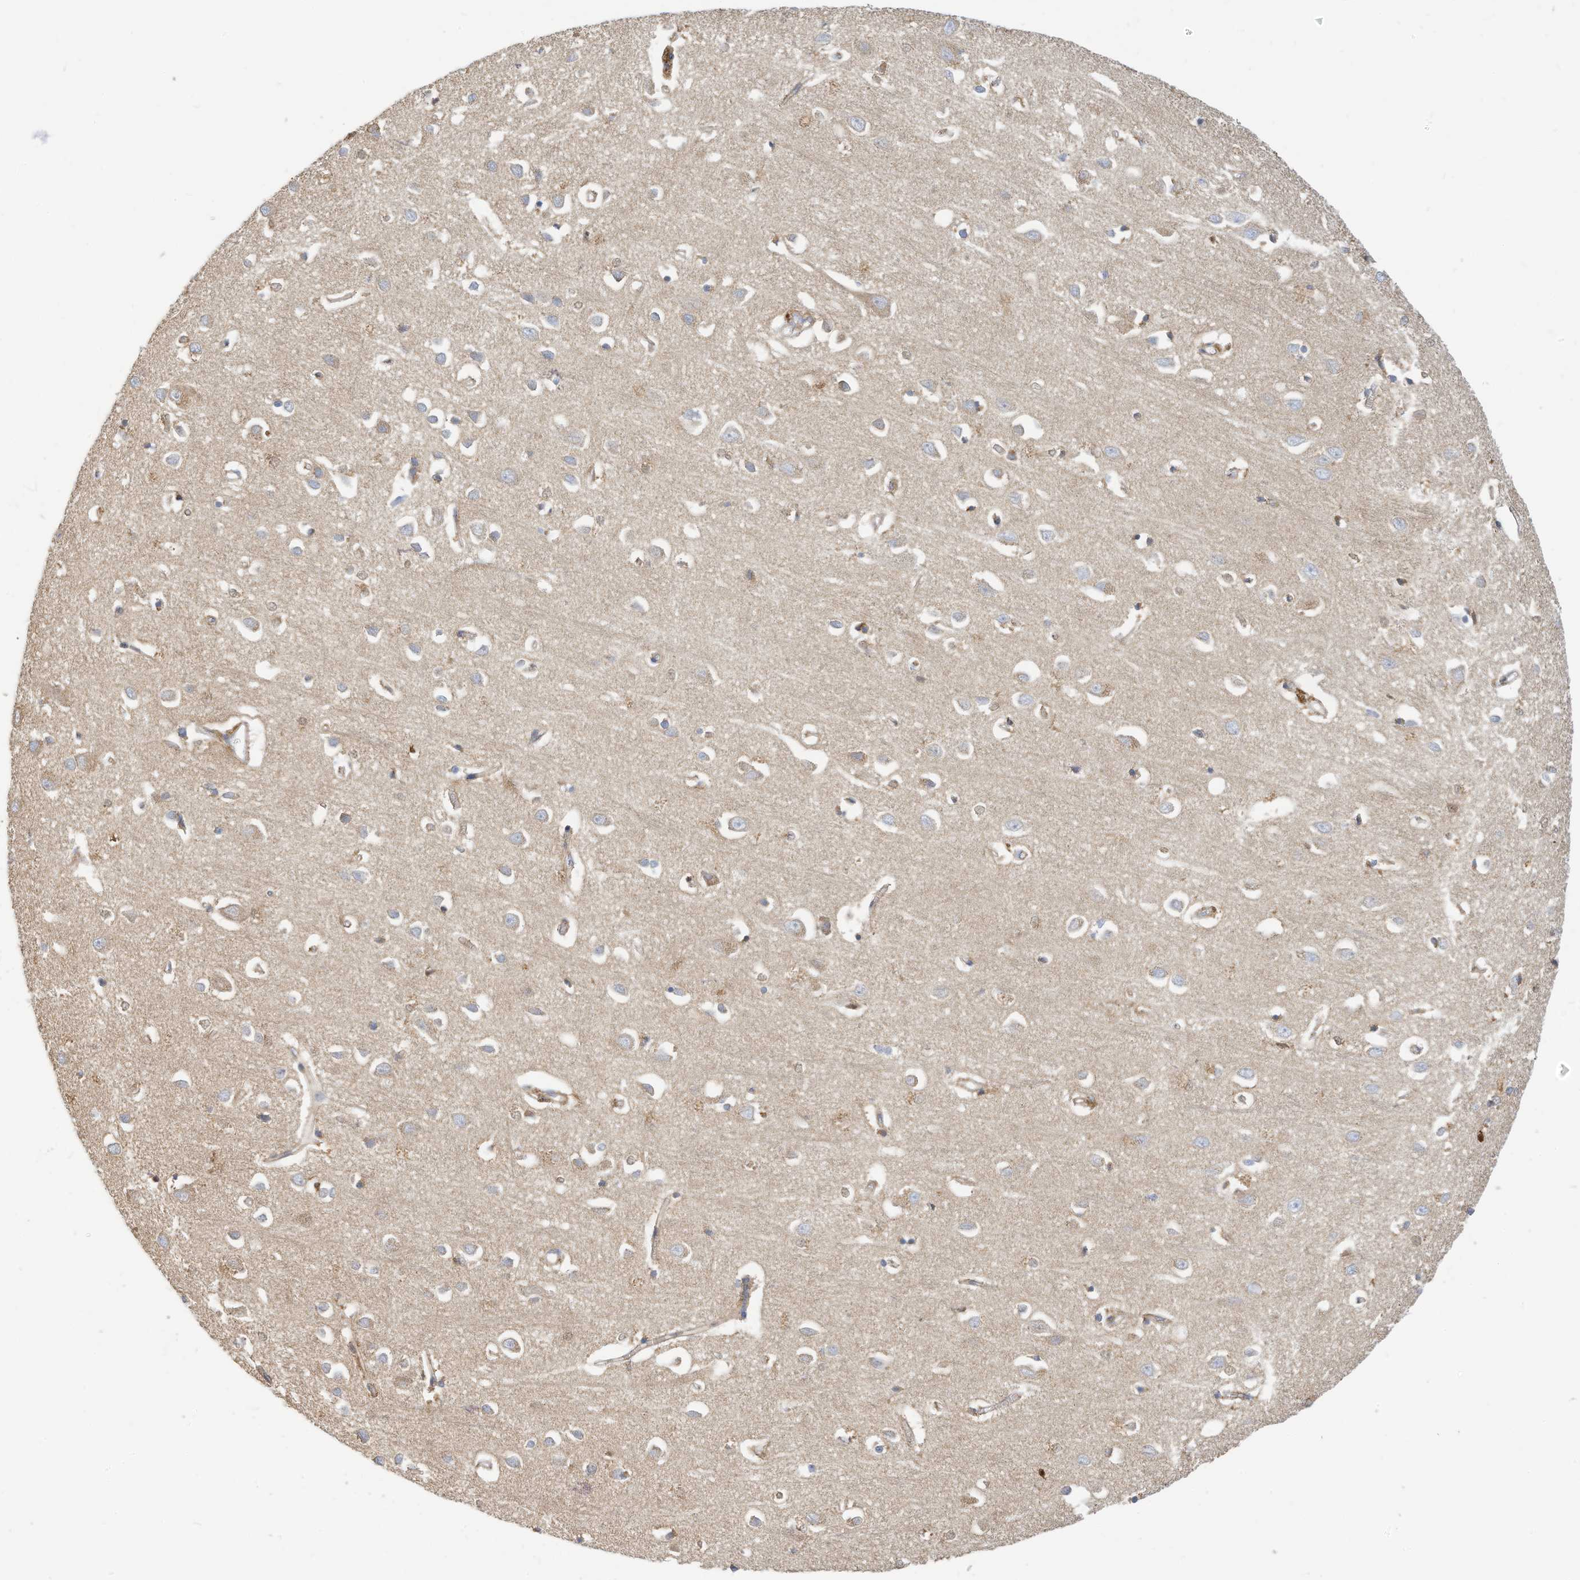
{"staining": {"intensity": "negative", "quantity": "none", "location": "none"}, "tissue": "cerebral cortex", "cell_type": "Endothelial cells", "image_type": "normal", "snomed": [{"axis": "morphology", "description": "Normal tissue, NOS"}, {"axis": "topography", "description": "Cerebral cortex"}], "caption": "High power microscopy histopathology image of an immunohistochemistry (IHC) image of normal cerebral cortex, revealing no significant staining in endothelial cells.", "gene": "RHOH", "patient": {"sex": "female", "age": 64}}